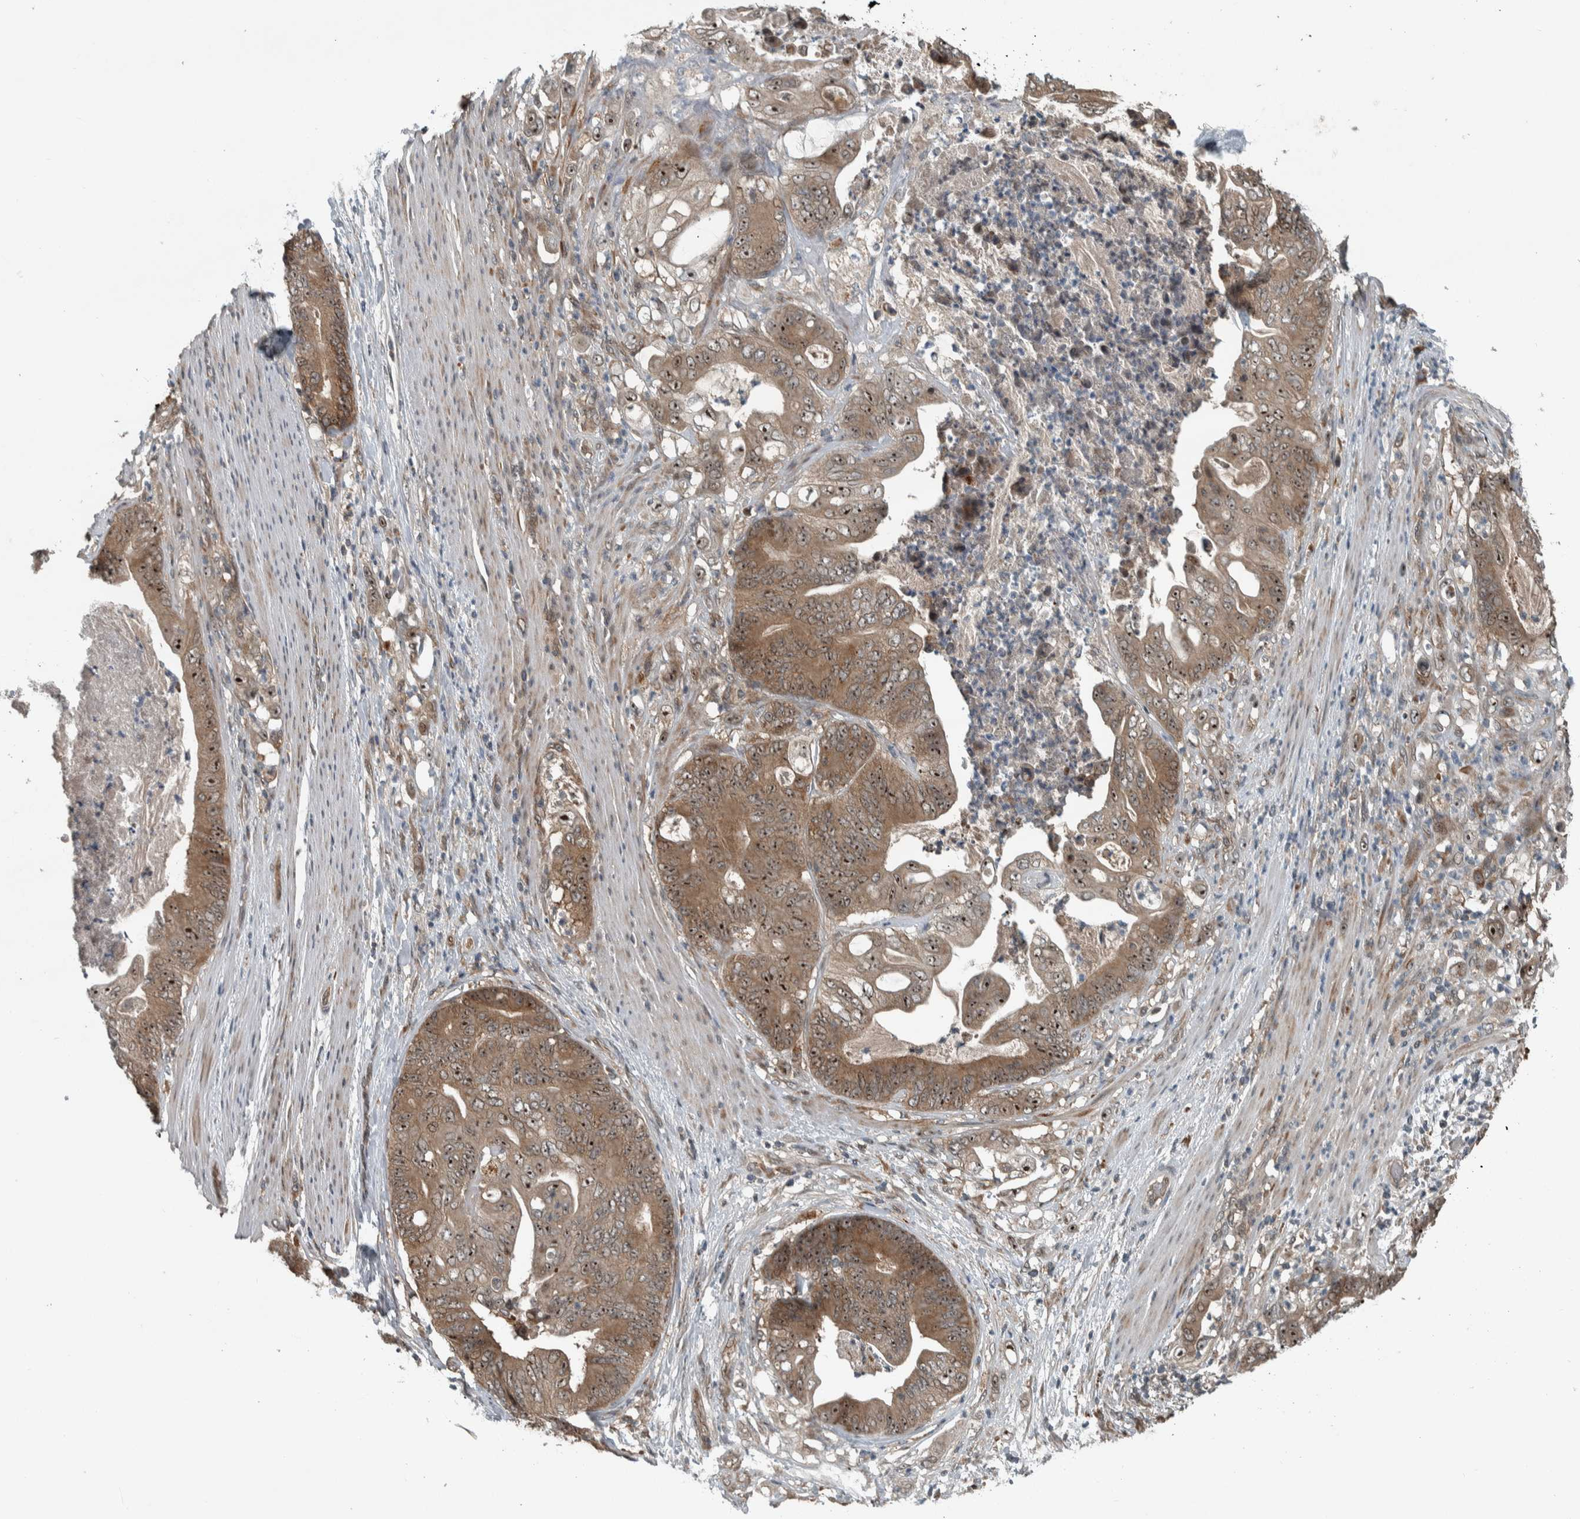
{"staining": {"intensity": "moderate", "quantity": ">75%", "location": "cytoplasmic/membranous,nuclear"}, "tissue": "stomach cancer", "cell_type": "Tumor cells", "image_type": "cancer", "snomed": [{"axis": "morphology", "description": "Adenocarcinoma, NOS"}, {"axis": "topography", "description": "Stomach"}], "caption": "Immunohistochemical staining of human adenocarcinoma (stomach) reveals medium levels of moderate cytoplasmic/membranous and nuclear protein staining in approximately >75% of tumor cells.", "gene": "XPO5", "patient": {"sex": "female", "age": 73}}